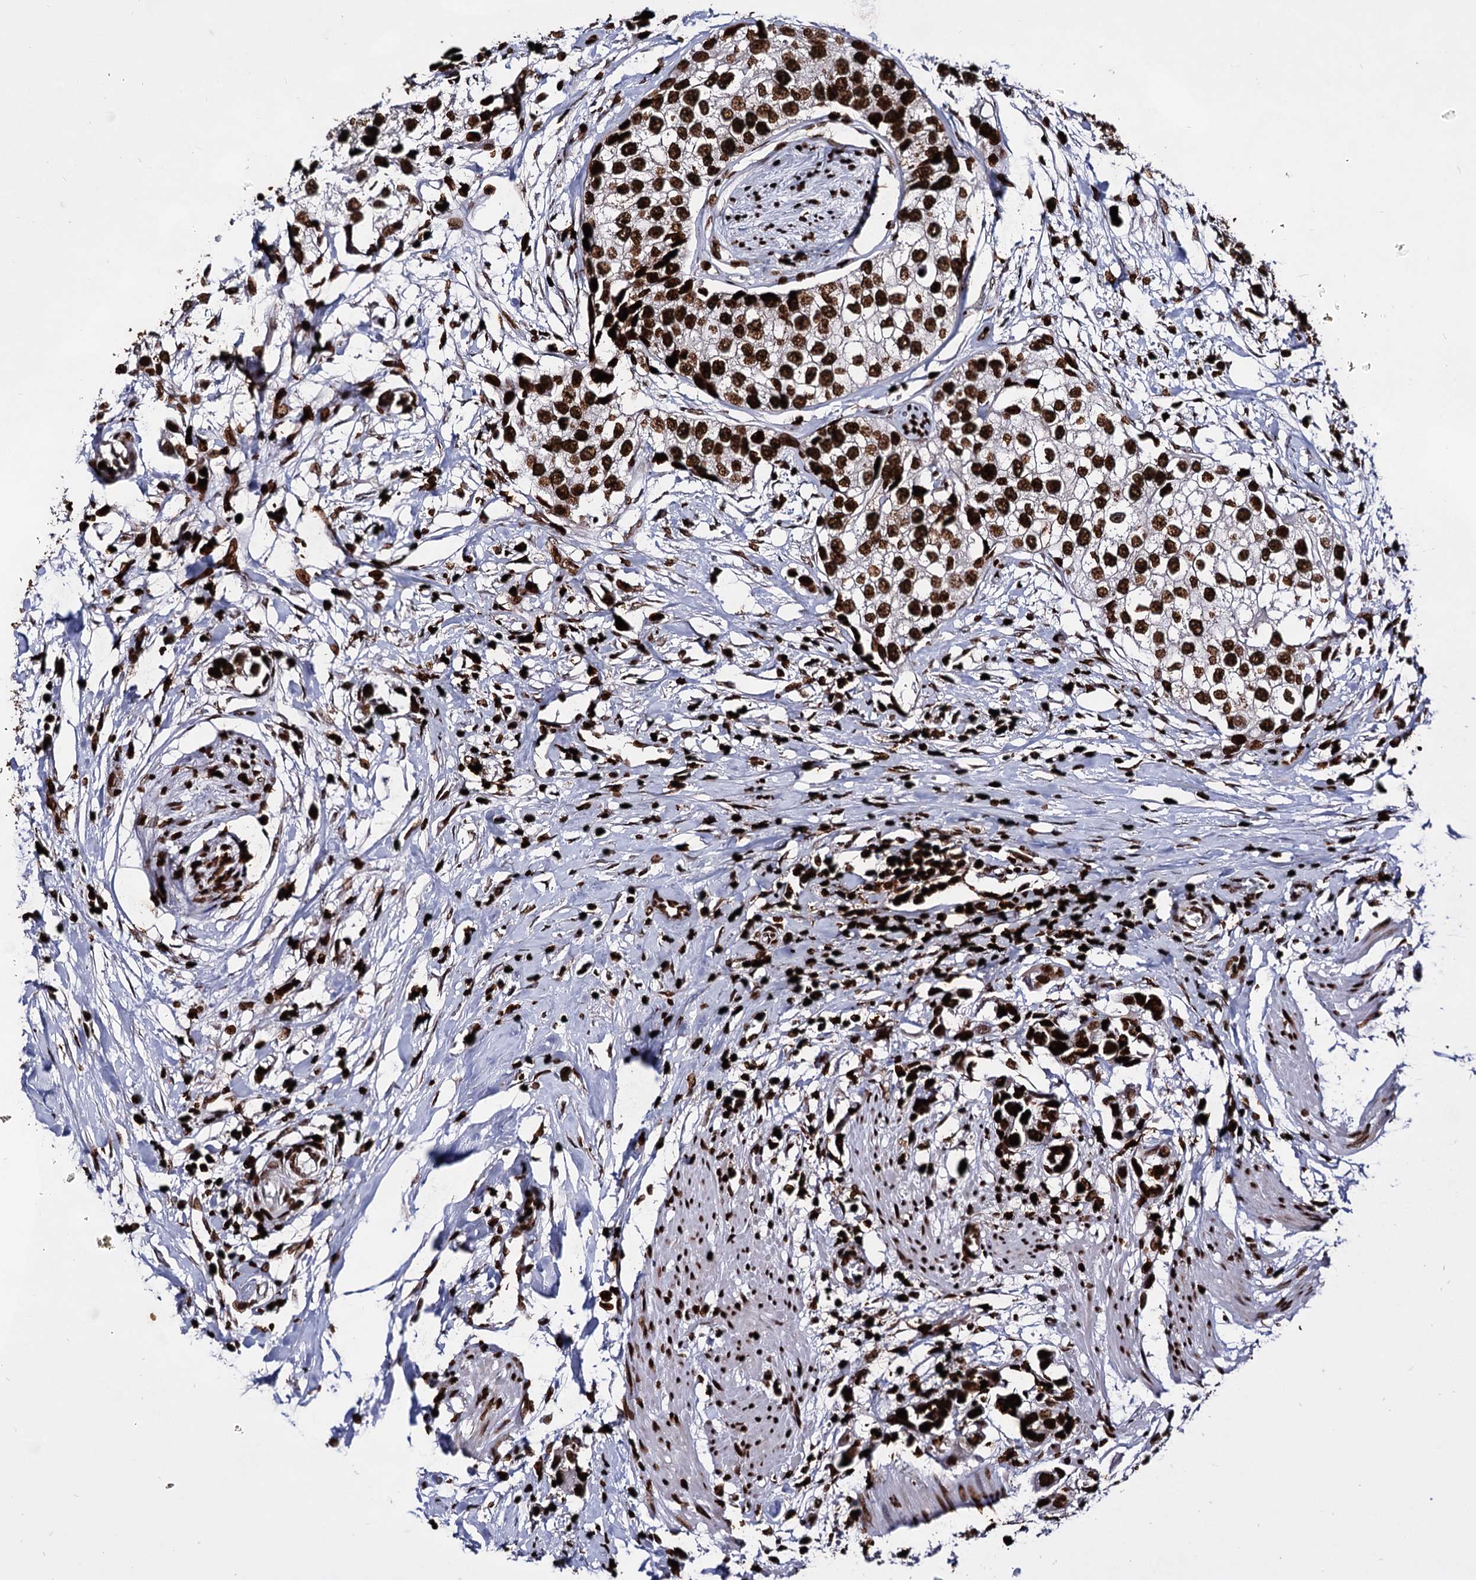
{"staining": {"intensity": "strong", "quantity": ">75%", "location": "nuclear"}, "tissue": "urothelial cancer", "cell_type": "Tumor cells", "image_type": "cancer", "snomed": [{"axis": "morphology", "description": "Urothelial carcinoma, High grade"}, {"axis": "topography", "description": "Urinary bladder"}], "caption": "Urothelial cancer stained for a protein displays strong nuclear positivity in tumor cells. (Stains: DAB in brown, nuclei in blue, Microscopy: brightfield microscopy at high magnification).", "gene": "HMGB2", "patient": {"sex": "male", "age": 64}}